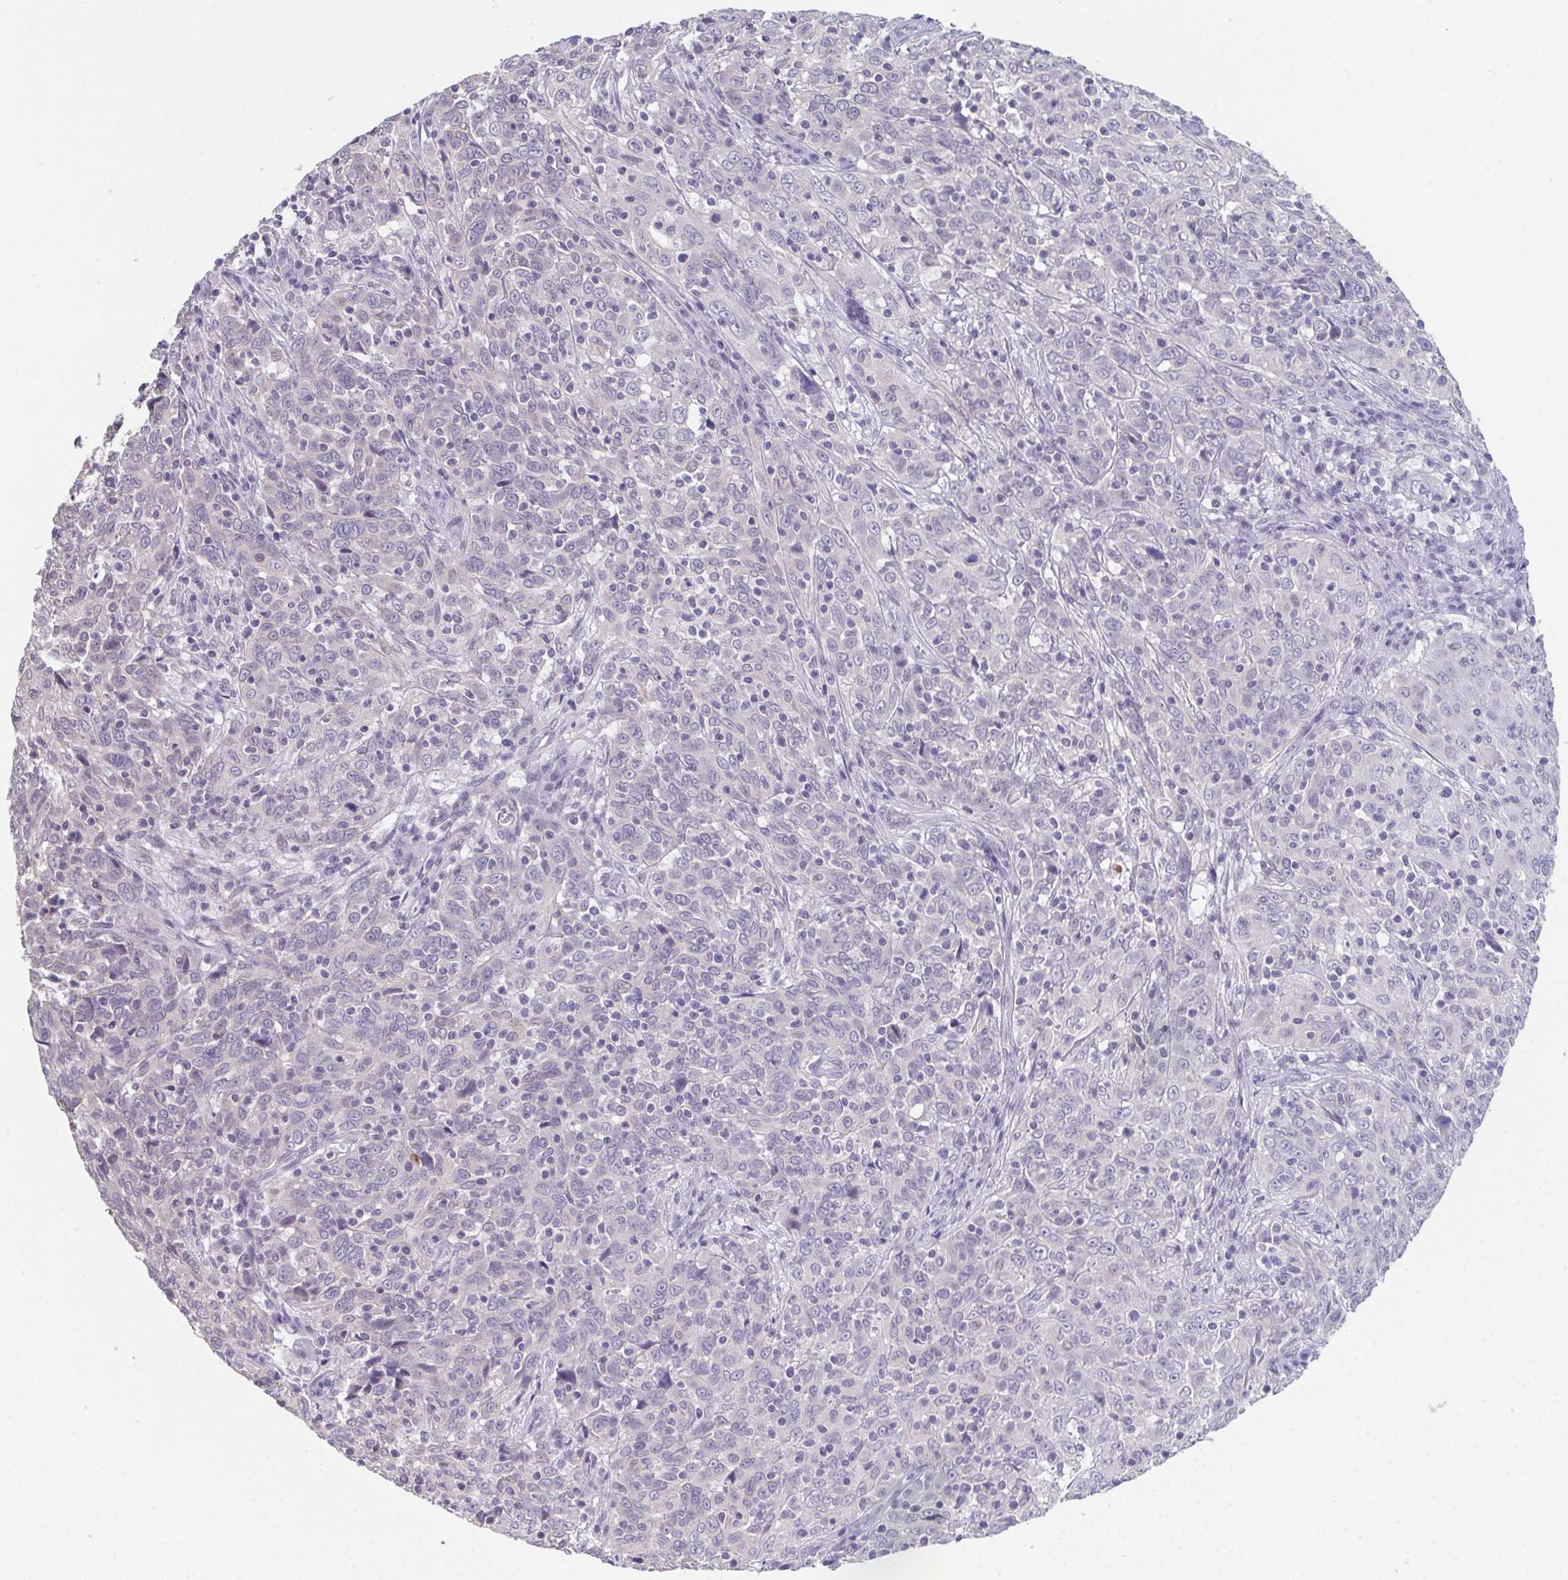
{"staining": {"intensity": "negative", "quantity": "none", "location": "none"}, "tissue": "cervical cancer", "cell_type": "Tumor cells", "image_type": "cancer", "snomed": [{"axis": "morphology", "description": "Squamous cell carcinoma, NOS"}, {"axis": "topography", "description": "Cervix"}], "caption": "The photomicrograph demonstrates no significant expression in tumor cells of cervical cancer (squamous cell carcinoma). (DAB immunohistochemistry (IHC) visualized using brightfield microscopy, high magnification).", "gene": "ATP6V0D2", "patient": {"sex": "female", "age": 46}}